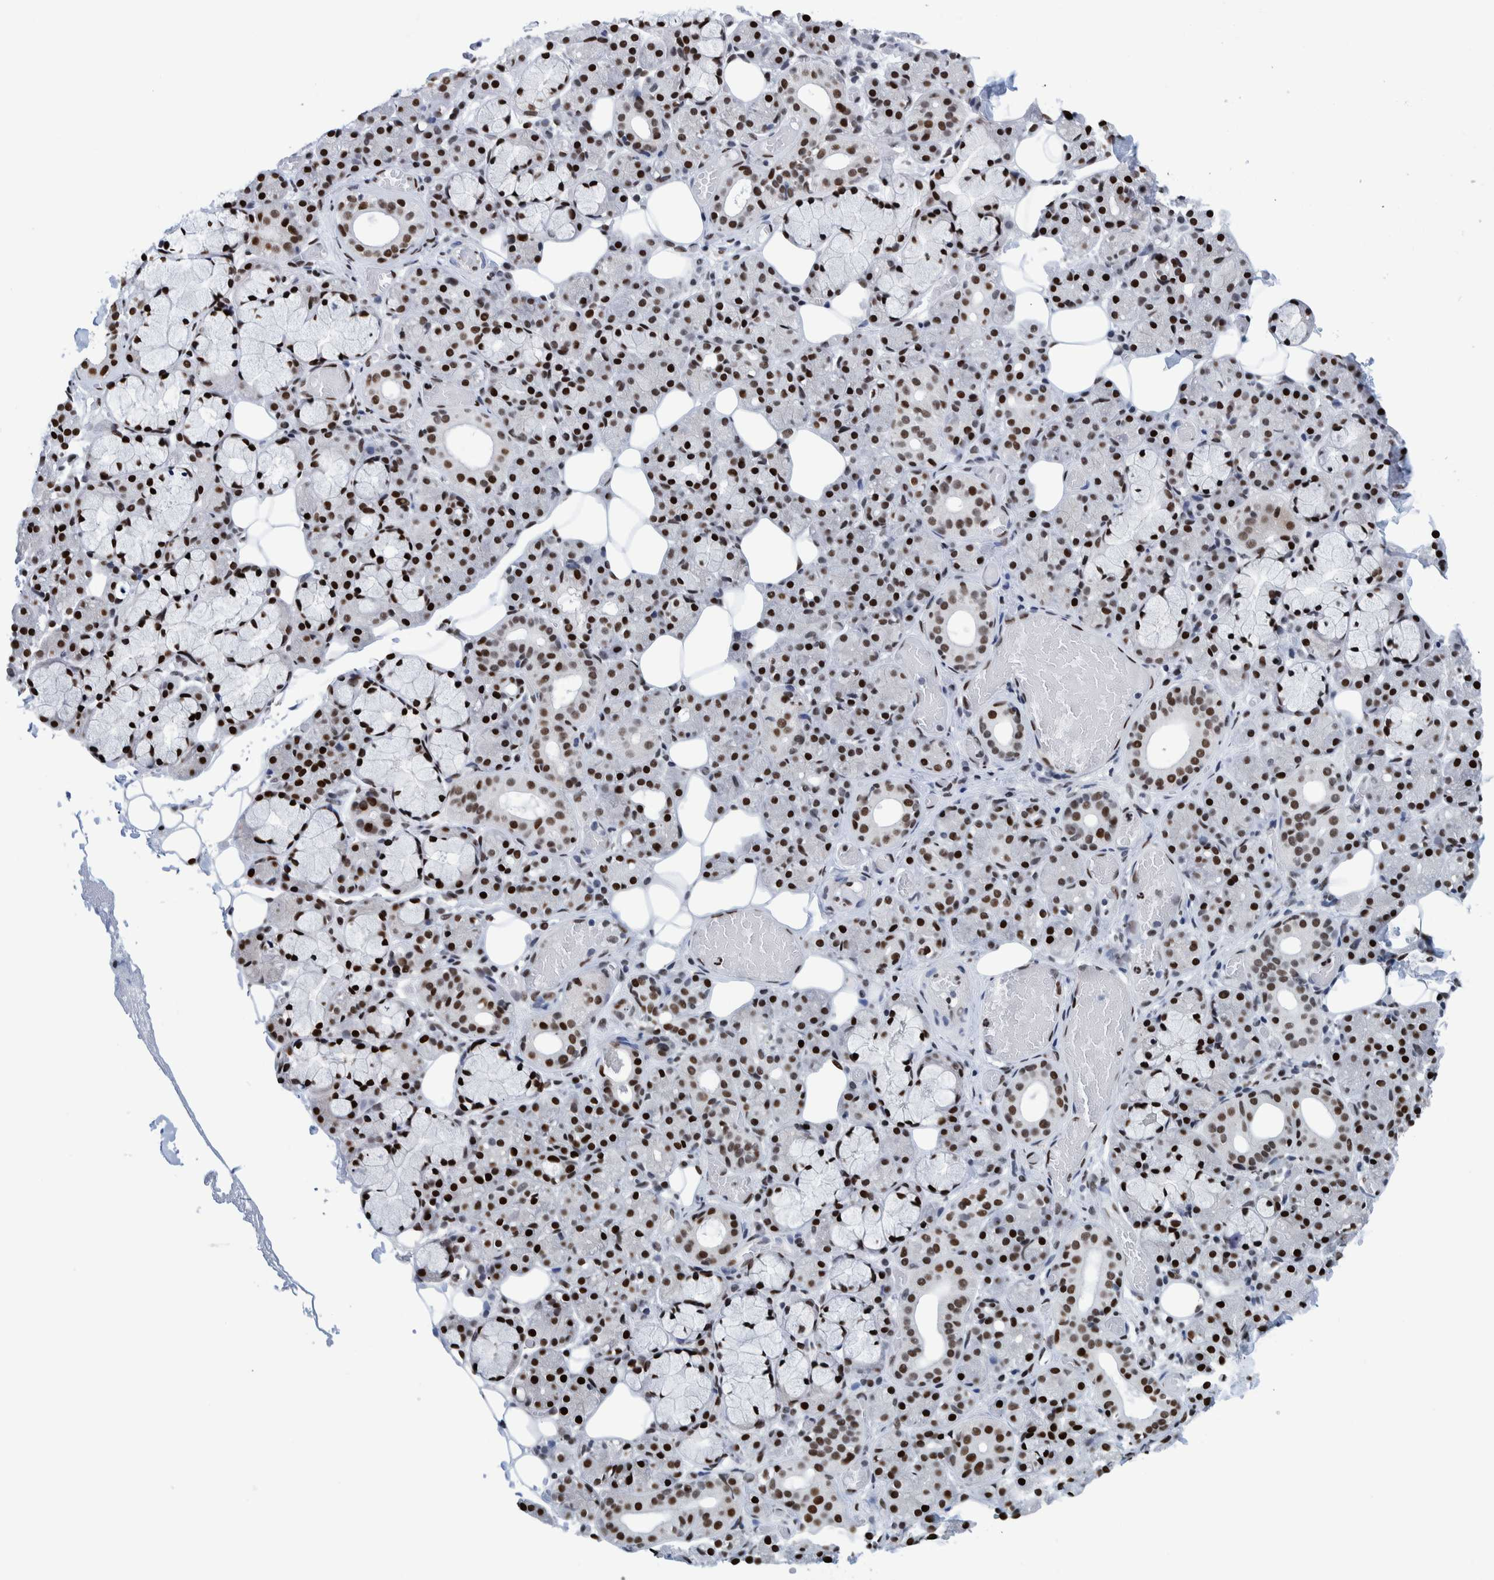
{"staining": {"intensity": "strong", "quantity": ">75%", "location": "nuclear"}, "tissue": "salivary gland", "cell_type": "Glandular cells", "image_type": "normal", "snomed": [{"axis": "morphology", "description": "Normal tissue, NOS"}, {"axis": "topography", "description": "Salivary gland"}], "caption": "Glandular cells demonstrate strong nuclear positivity in approximately >75% of cells in benign salivary gland. The protein is shown in brown color, while the nuclei are stained blue.", "gene": "HEATR9", "patient": {"sex": "male", "age": 63}}